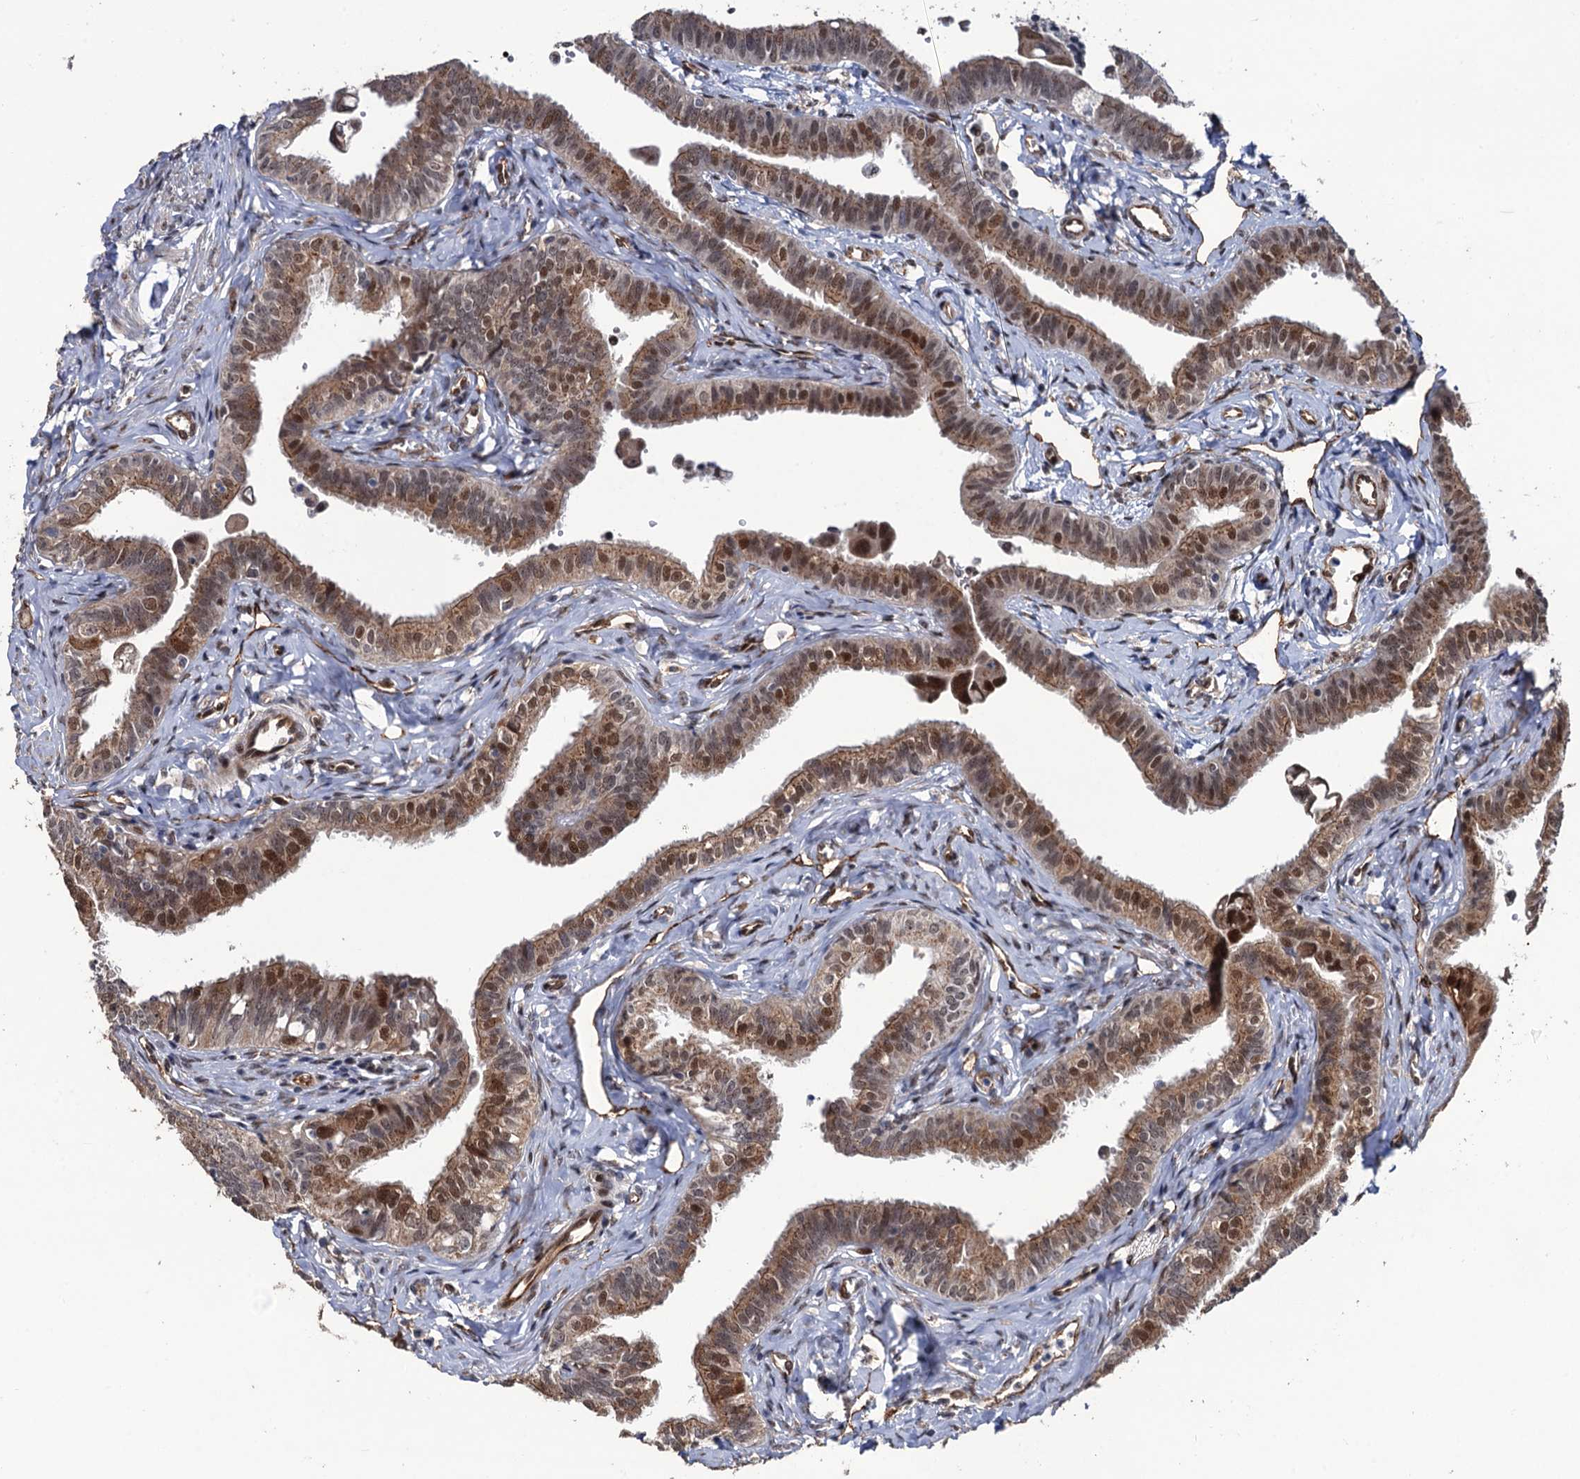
{"staining": {"intensity": "moderate", "quantity": "25%-75%", "location": "cytoplasmic/membranous,nuclear"}, "tissue": "fallopian tube", "cell_type": "Glandular cells", "image_type": "normal", "snomed": [{"axis": "morphology", "description": "Normal tissue, NOS"}, {"axis": "morphology", "description": "Carcinoma, NOS"}, {"axis": "topography", "description": "Fallopian tube"}, {"axis": "topography", "description": "Ovary"}], "caption": "A brown stain highlights moderate cytoplasmic/membranous,nuclear staining of a protein in glandular cells of benign fallopian tube. Using DAB (3,3'-diaminobenzidine) (brown) and hematoxylin (blue) stains, captured at high magnification using brightfield microscopy.", "gene": "LRRC63", "patient": {"sex": "female", "age": 59}}